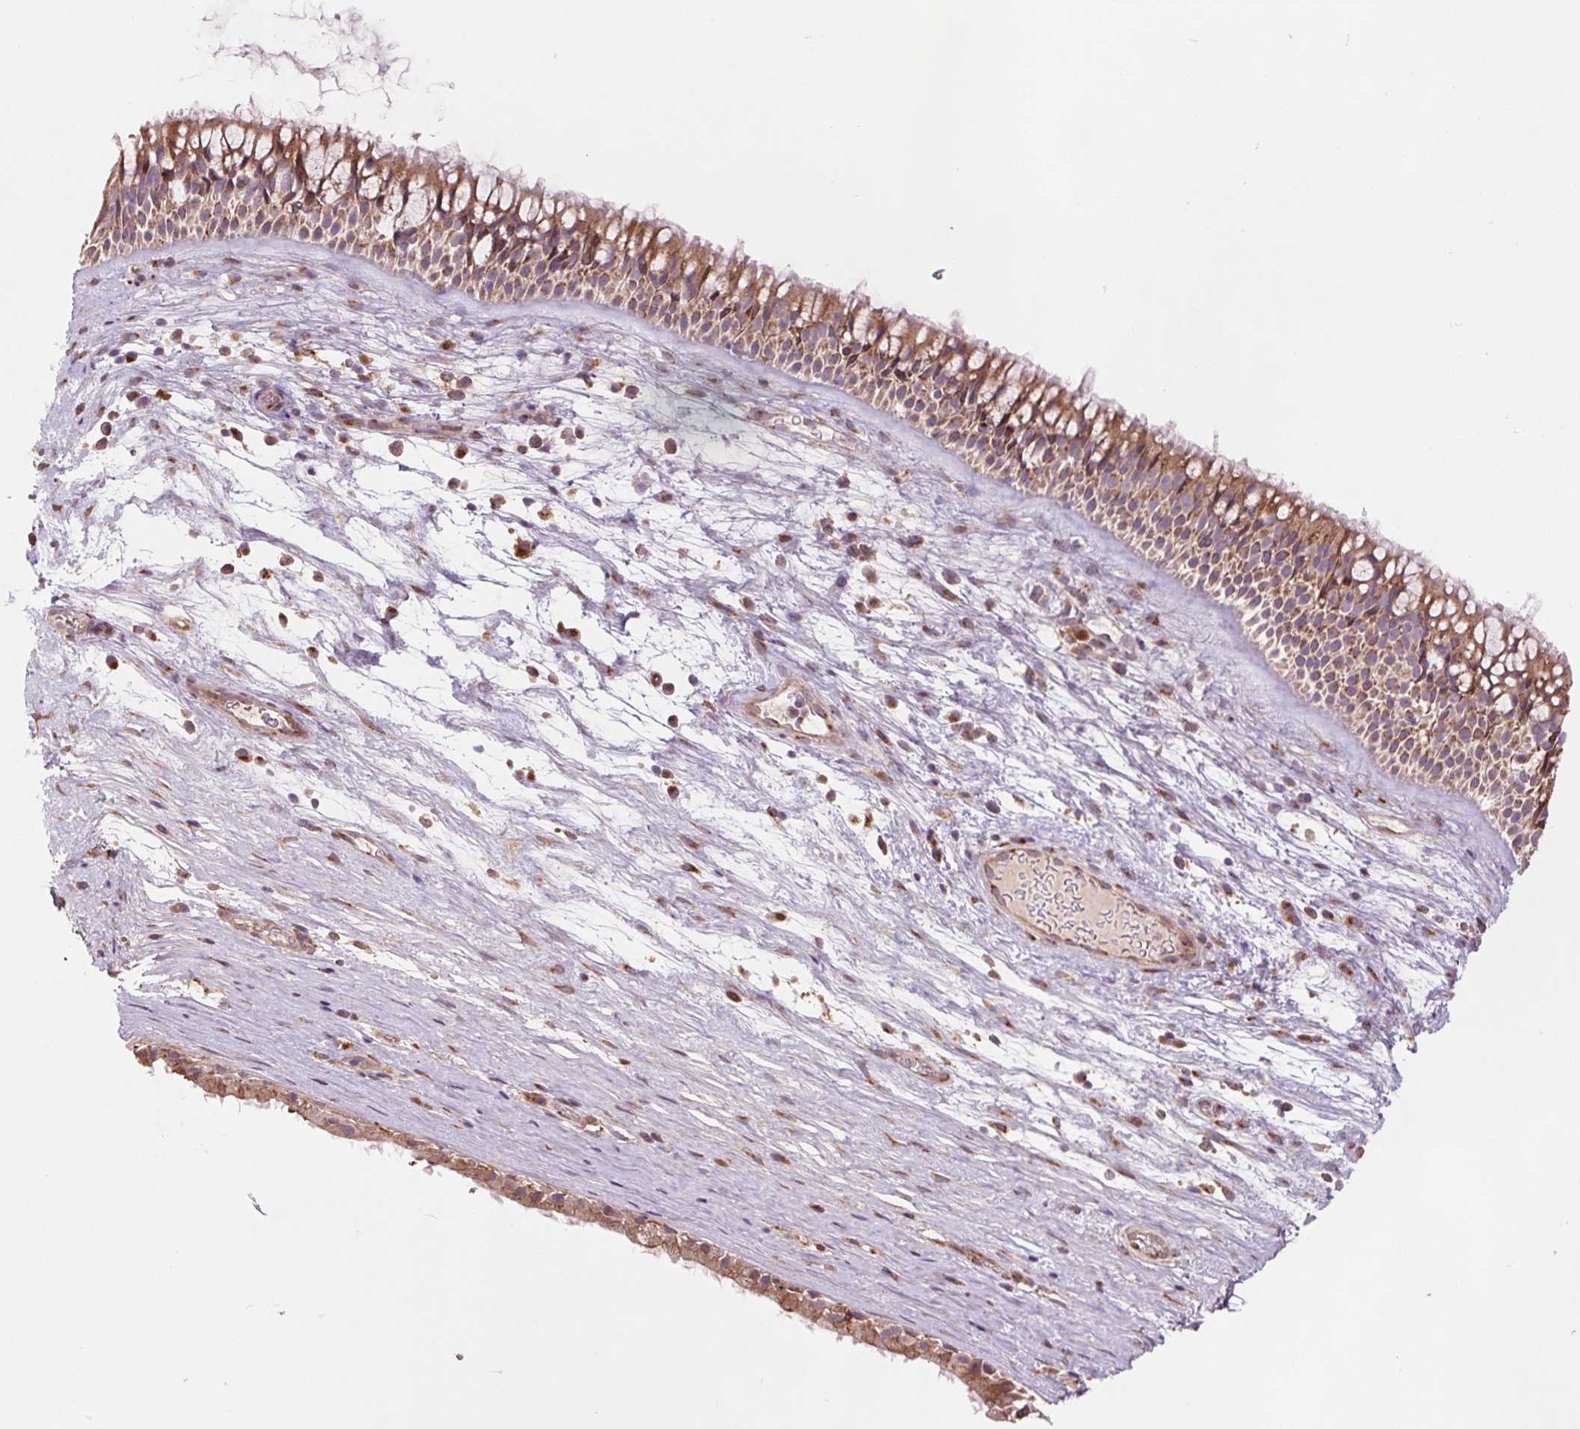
{"staining": {"intensity": "moderate", "quantity": ">75%", "location": "cytoplasmic/membranous"}, "tissue": "nasopharynx", "cell_type": "Respiratory epithelial cells", "image_type": "normal", "snomed": [{"axis": "morphology", "description": "Normal tissue, NOS"}, {"axis": "topography", "description": "Nasopharynx"}], "caption": "Normal nasopharynx displays moderate cytoplasmic/membranous expression in about >75% of respiratory epithelial cells, visualized by immunohistochemistry. (brown staining indicates protein expression, while blue staining denotes nuclei).", "gene": "KLHL20", "patient": {"sex": "male", "age": 74}}